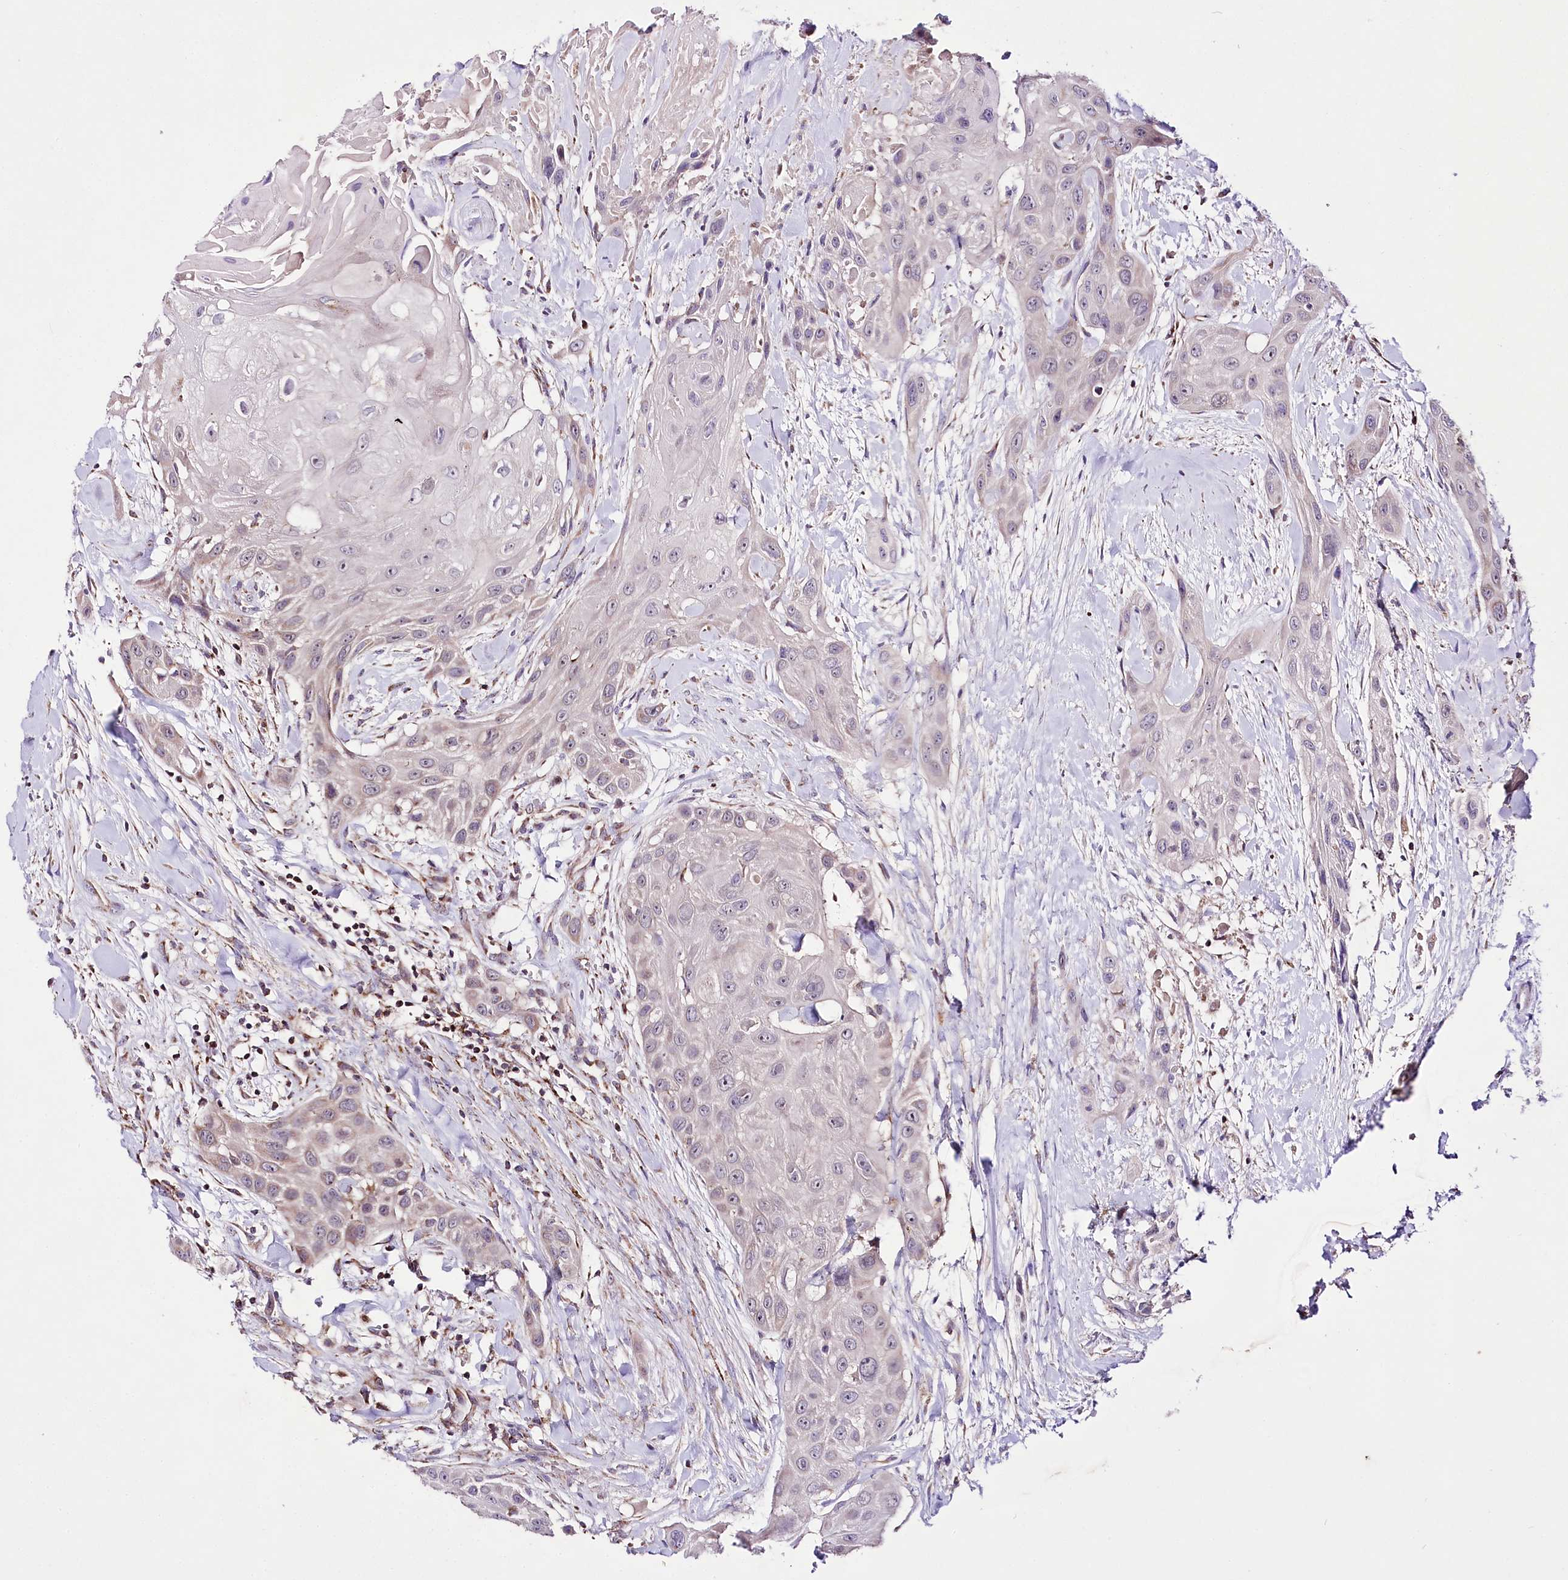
{"staining": {"intensity": "weak", "quantity": "<25%", "location": "cytoplasmic/membranous"}, "tissue": "head and neck cancer", "cell_type": "Tumor cells", "image_type": "cancer", "snomed": [{"axis": "morphology", "description": "Squamous cell carcinoma, NOS"}, {"axis": "topography", "description": "Head-Neck"}], "caption": "Human squamous cell carcinoma (head and neck) stained for a protein using immunohistochemistry demonstrates no expression in tumor cells.", "gene": "ATE1", "patient": {"sex": "male", "age": 81}}